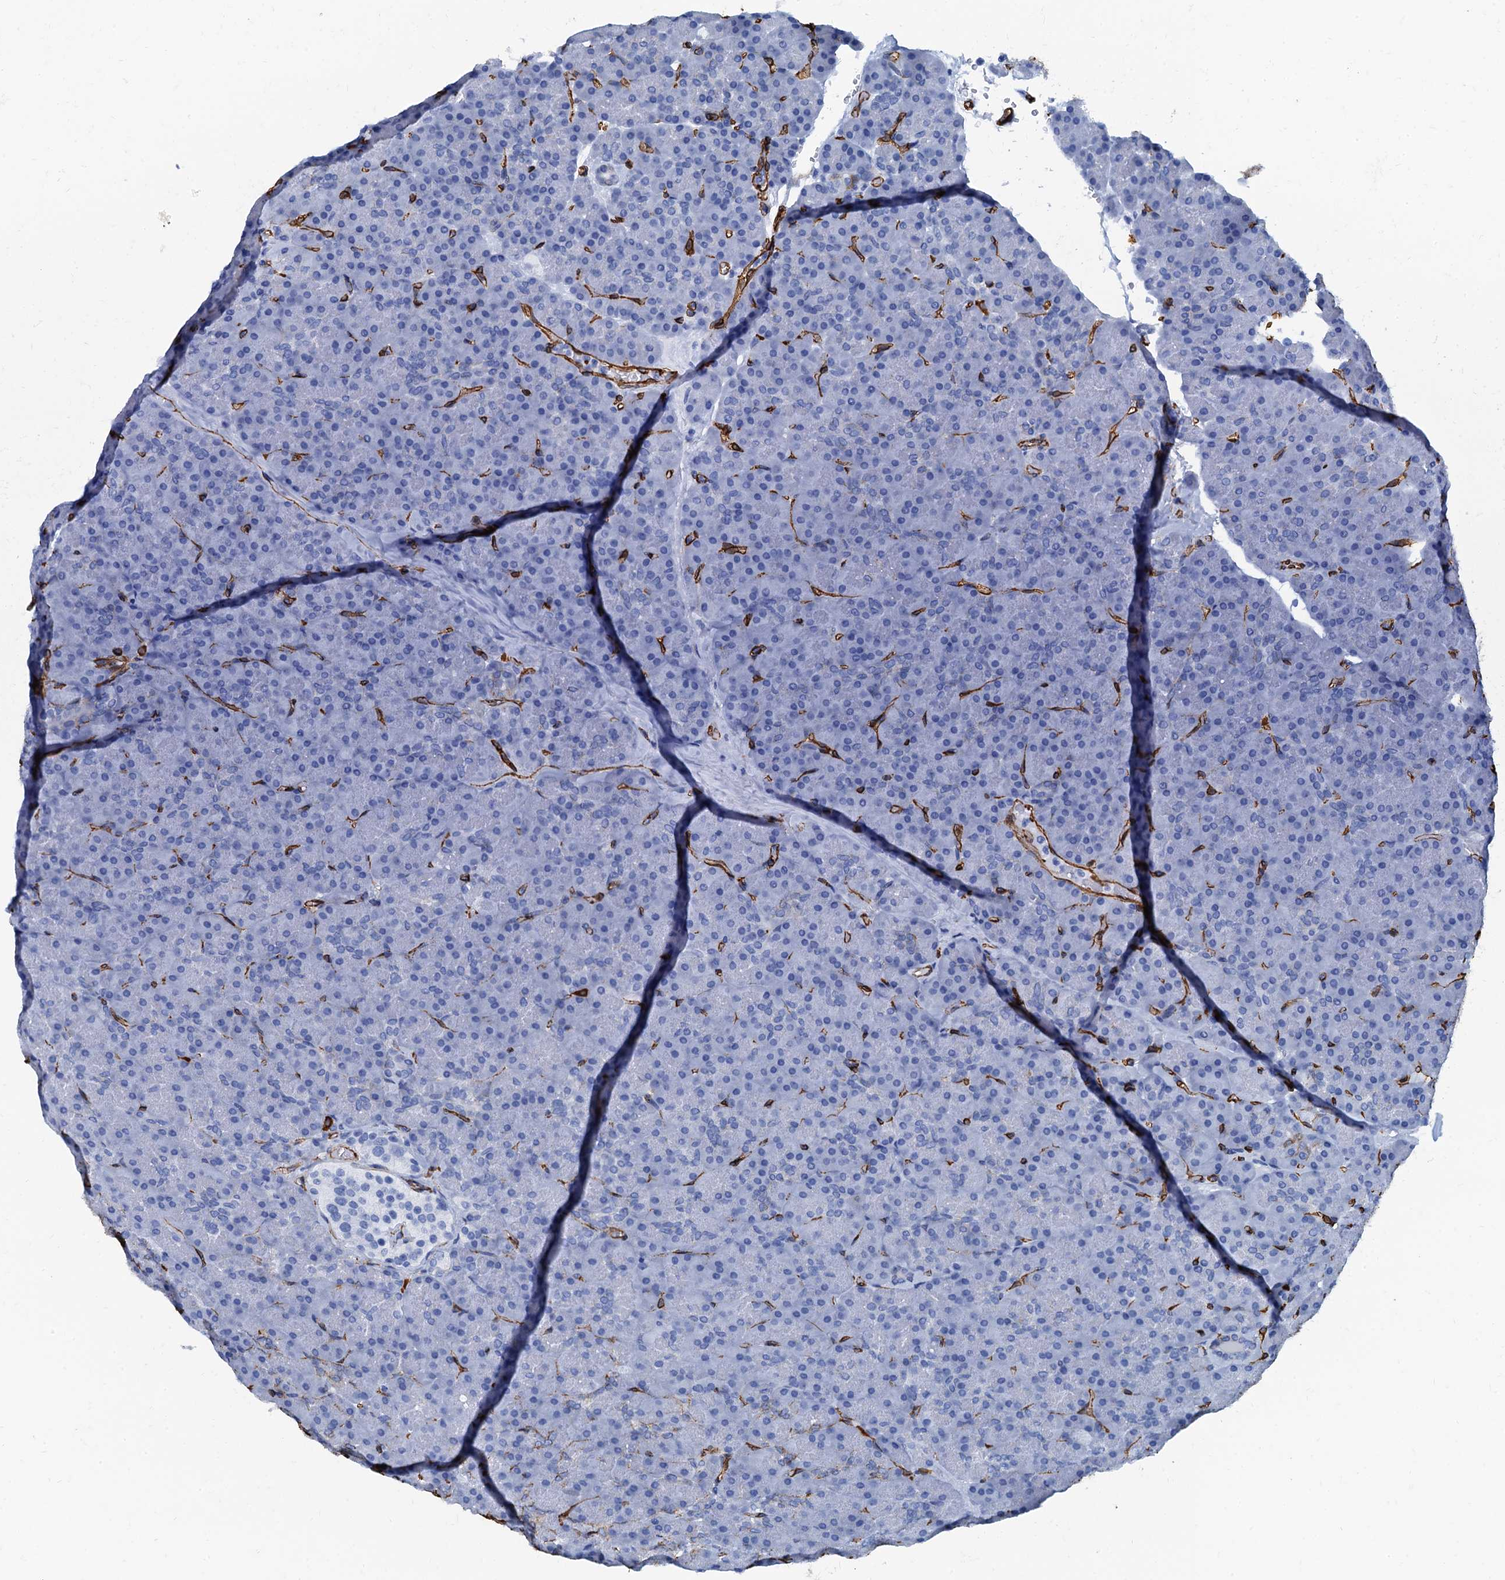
{"staining": {"intensity": "moderate", "quantity": "<25%", "location": "cytoplasmic/membranous"}, "tissue": "pancreas", "cell_type": "Exocrine glandular cells", "image_type": "normal", "snomed": [{"axis": "morphology", "description": "Normal tissue, NOS"}, {"axis": "topography", "description": "Pancreas"}], "caption": "This is an image of immunohistochemistry staining of unremarkable pancreas, which shows moderate positivity in the cytoplasmic/membranous of exocrine glandular cells.", "gene": "CAVIN2", "patient": {"sex": "male", "age": 36}}